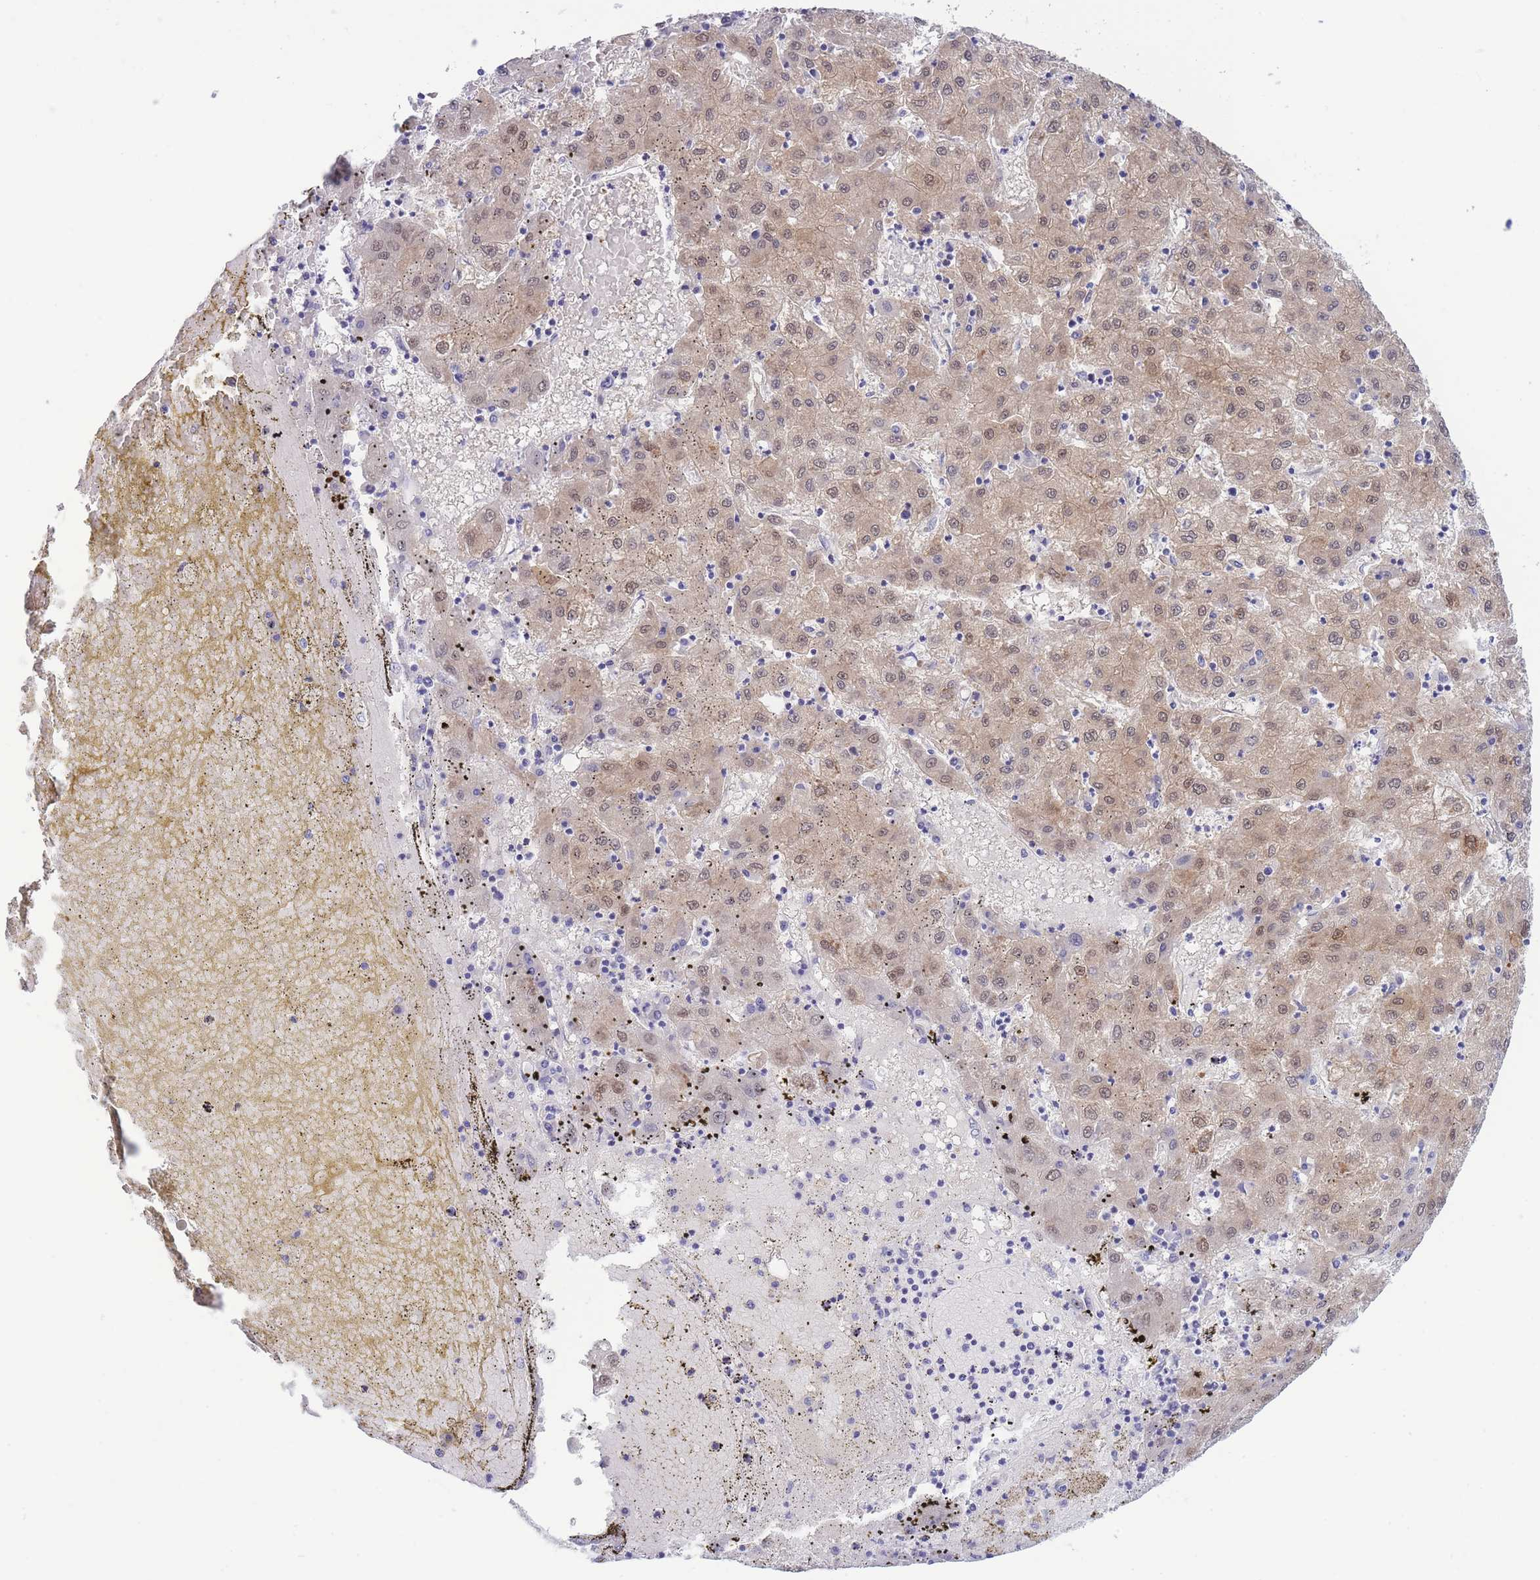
{"staining": {"intensity": "weak", "quantity": ">75%", "location": "cytoplasmic/membranous,nuclear"}, "tissue": "liver cancer", "cell_type": "Tumor cells", "image_type": "cancer", "snomed": [{"axis": "morphology", "description": "Carcinoma, Hepatocellular, NOS"}, {"axis": "topography", "description": "Liver"}], "caption": "Immunohistochemical staining of human hepatocellular carcinoma (liver) exhibits low levels of weak cytoplasmic/membranous and nuclear expression in approximately >75% of tumor cells.", "gene": "PCDHB3", "patient": {"sex": "male", "age": 72}}